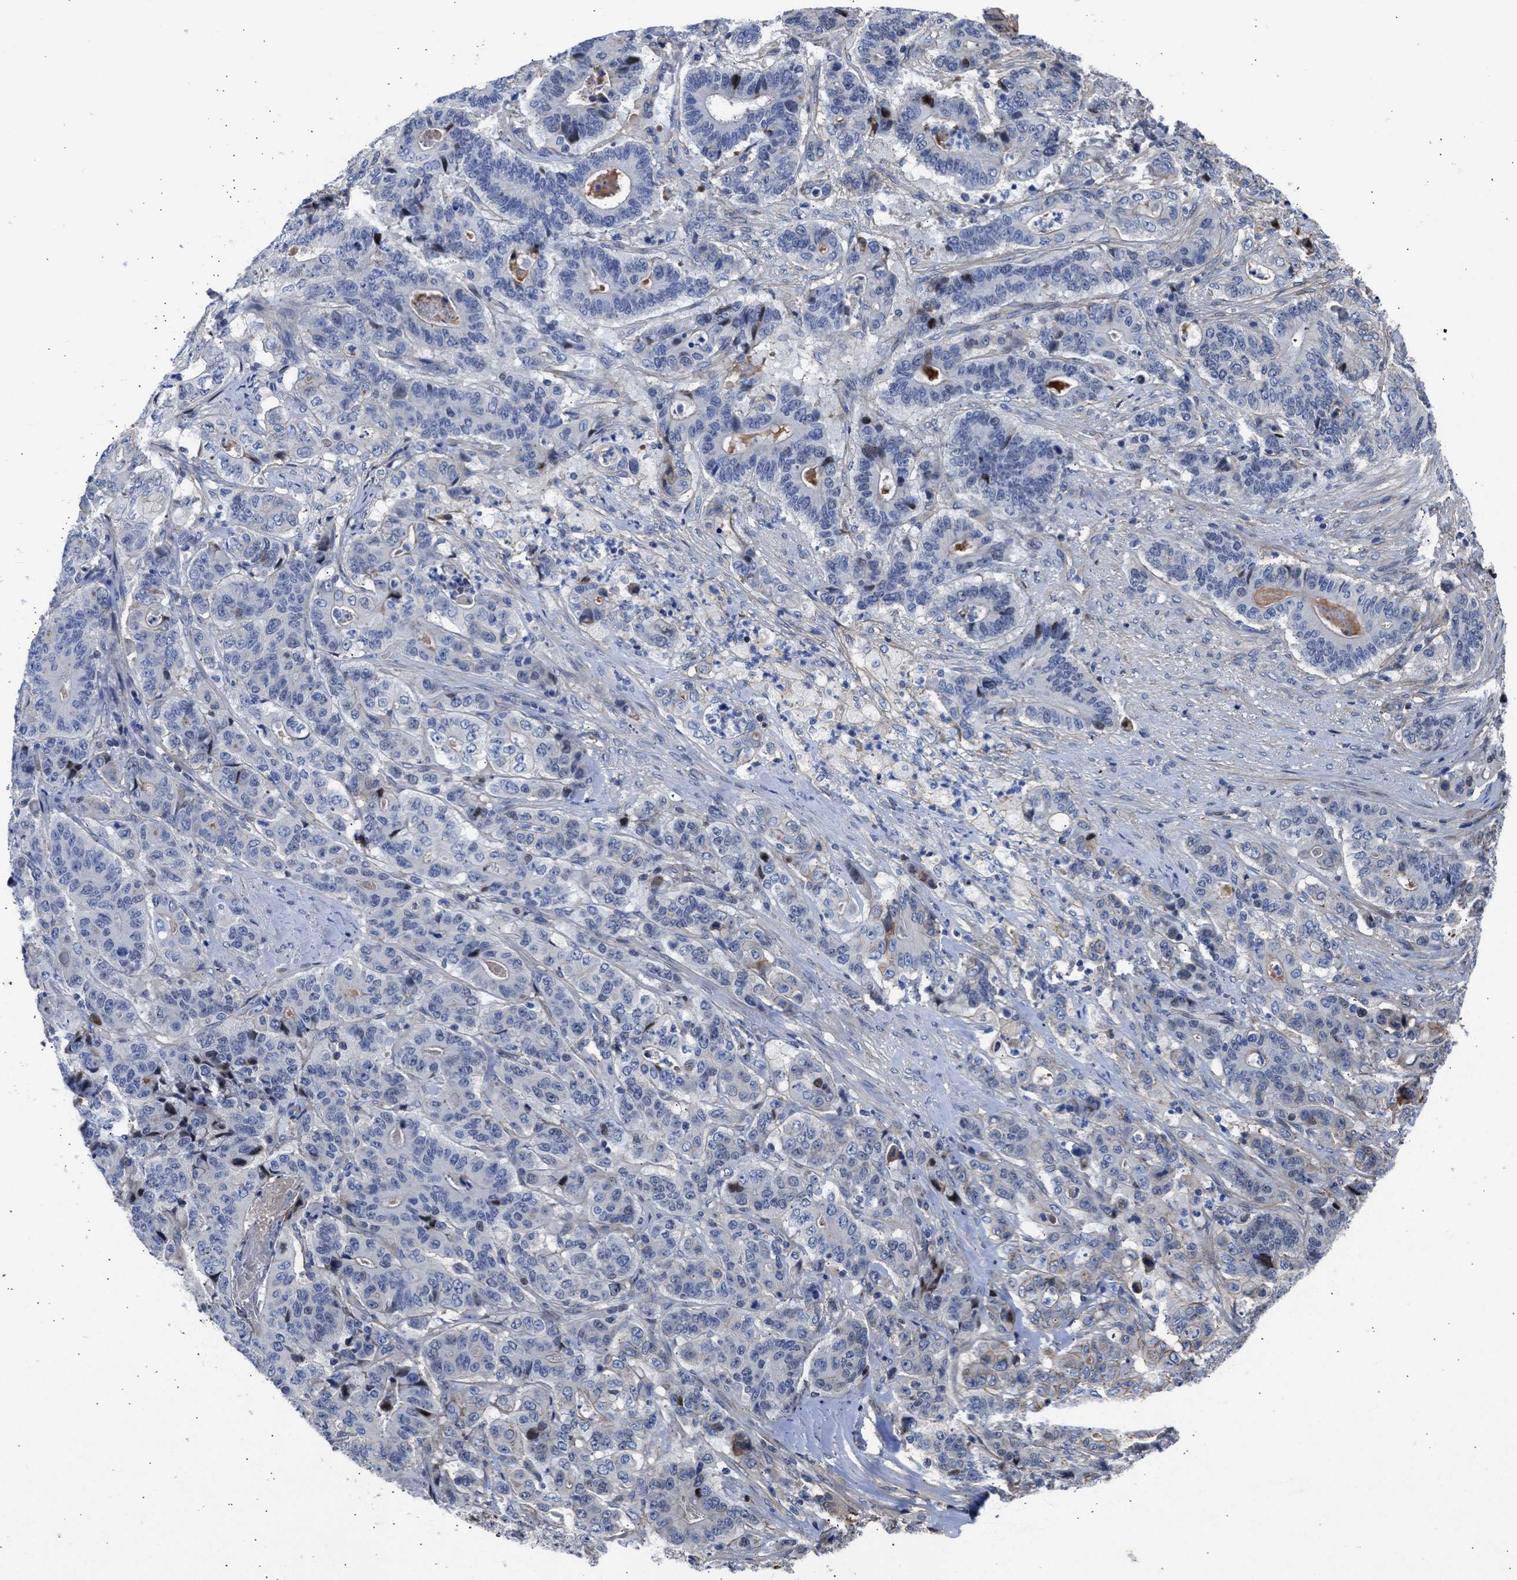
{"staining": {"intensity": "moderate", "quantity": "<25%", "location": "nuclear"}, "tissue": "stomach cancer", "cell_type": "Tumor cells", "image_type": "cancer", "snomed": [{"axis": "morphology", "description": "Adenocarcinoma, NOS"}, {"axis": "topography", "description": "Stomach"}], "caption": "Protein staining by immunohistochemistry (IHC) displays moderate nuclear positivity in approximately <25% of tumor cells in adenocarcinoma (stomach).", "gene": "MAS1L", "patient": {"sex": "female", "age": 73}}